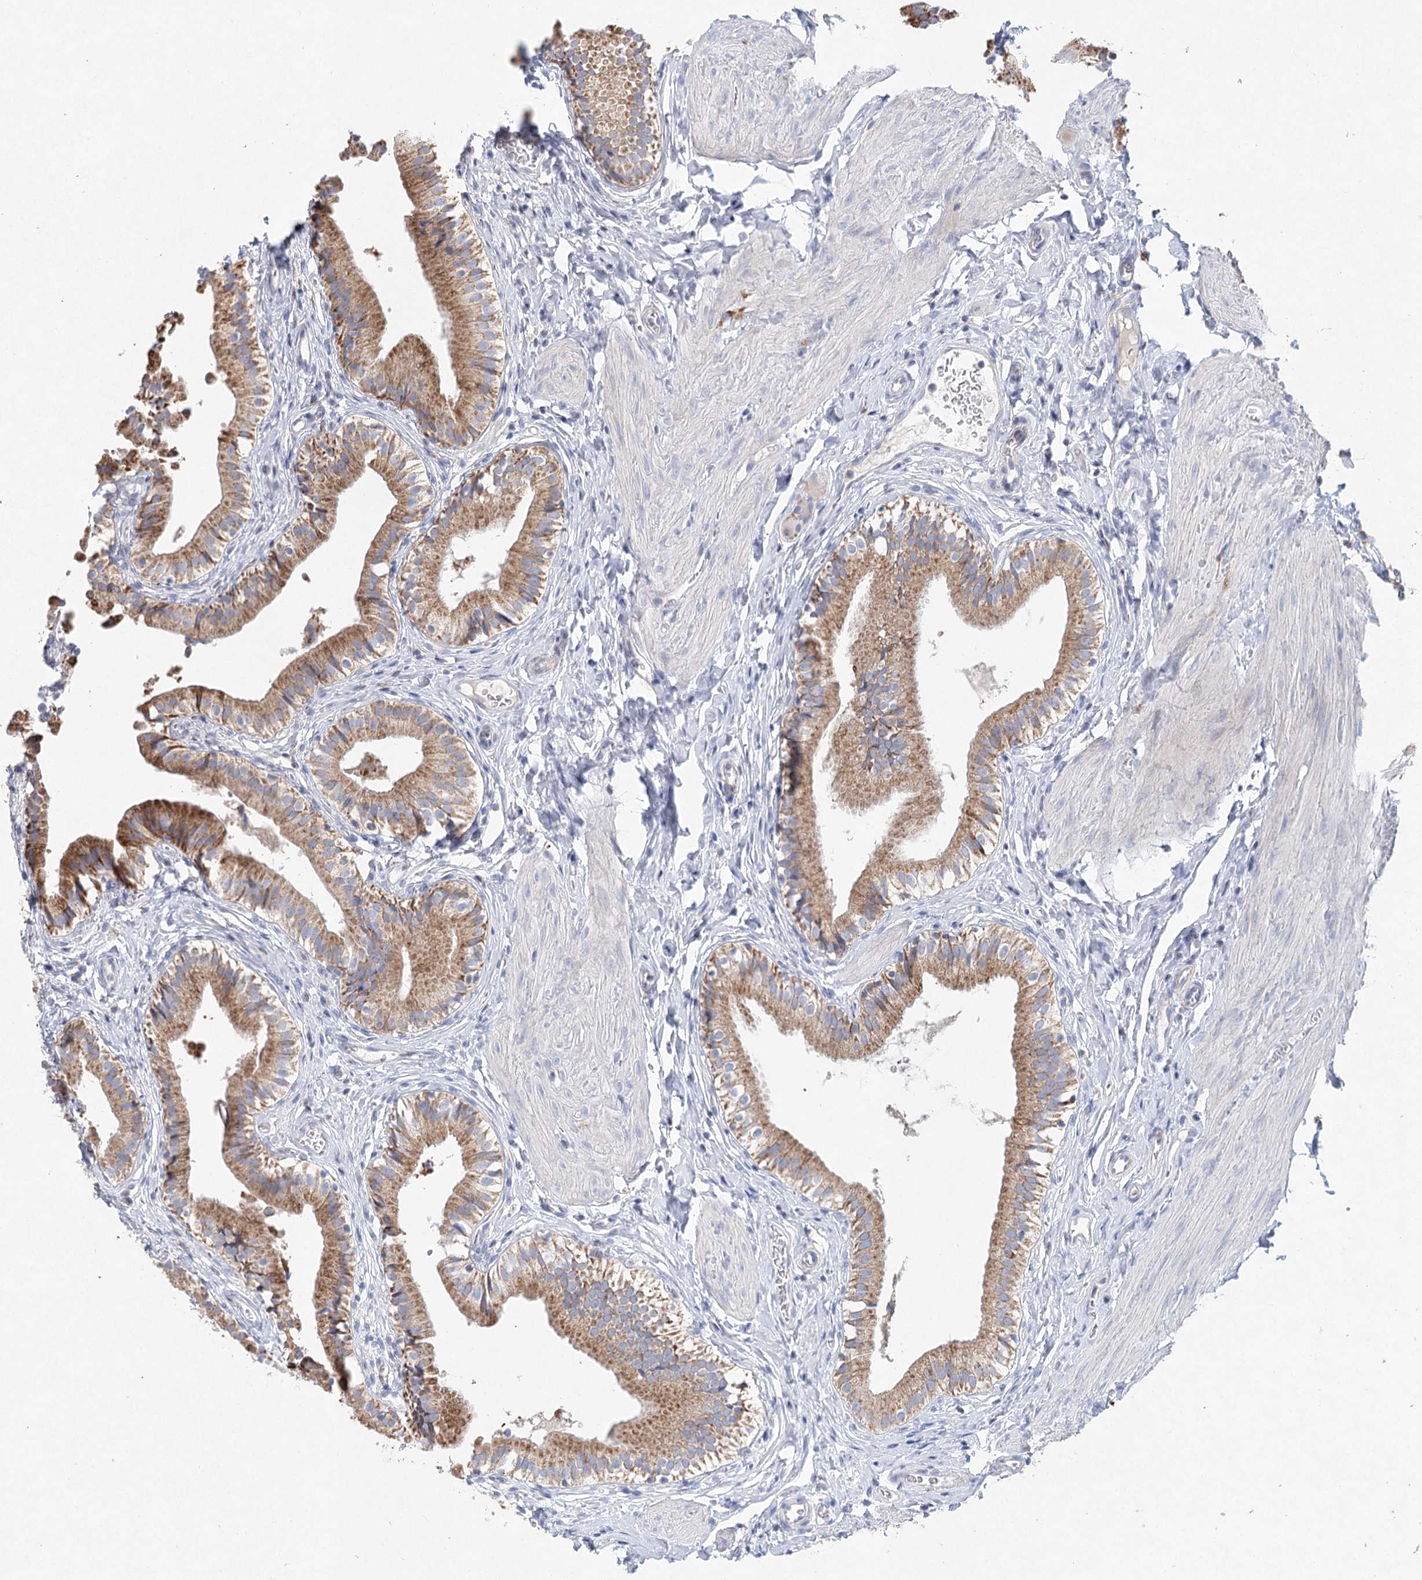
{"staining": {"intensity": "moderate", "quantity": ">75%", "location": "cytoplasmic/membranous"}, "tissue": "gallbladder", "cell_type": "Glandular cells", "image_type": "normal", "snomed": [{"axis": "morphology", "description": "Normal tissue, NOS"}, {"axis": "topography", "description": "Gallbladder"}], "caption": "Immunohistochemical staining of benign gallbladder reveals >75% levels of moderate cytoplasmic/membranous protein positivity in approximately >75% of glandular cells.", "gene": "XPO6", "patient": {"sex": "female", "age": 47}}